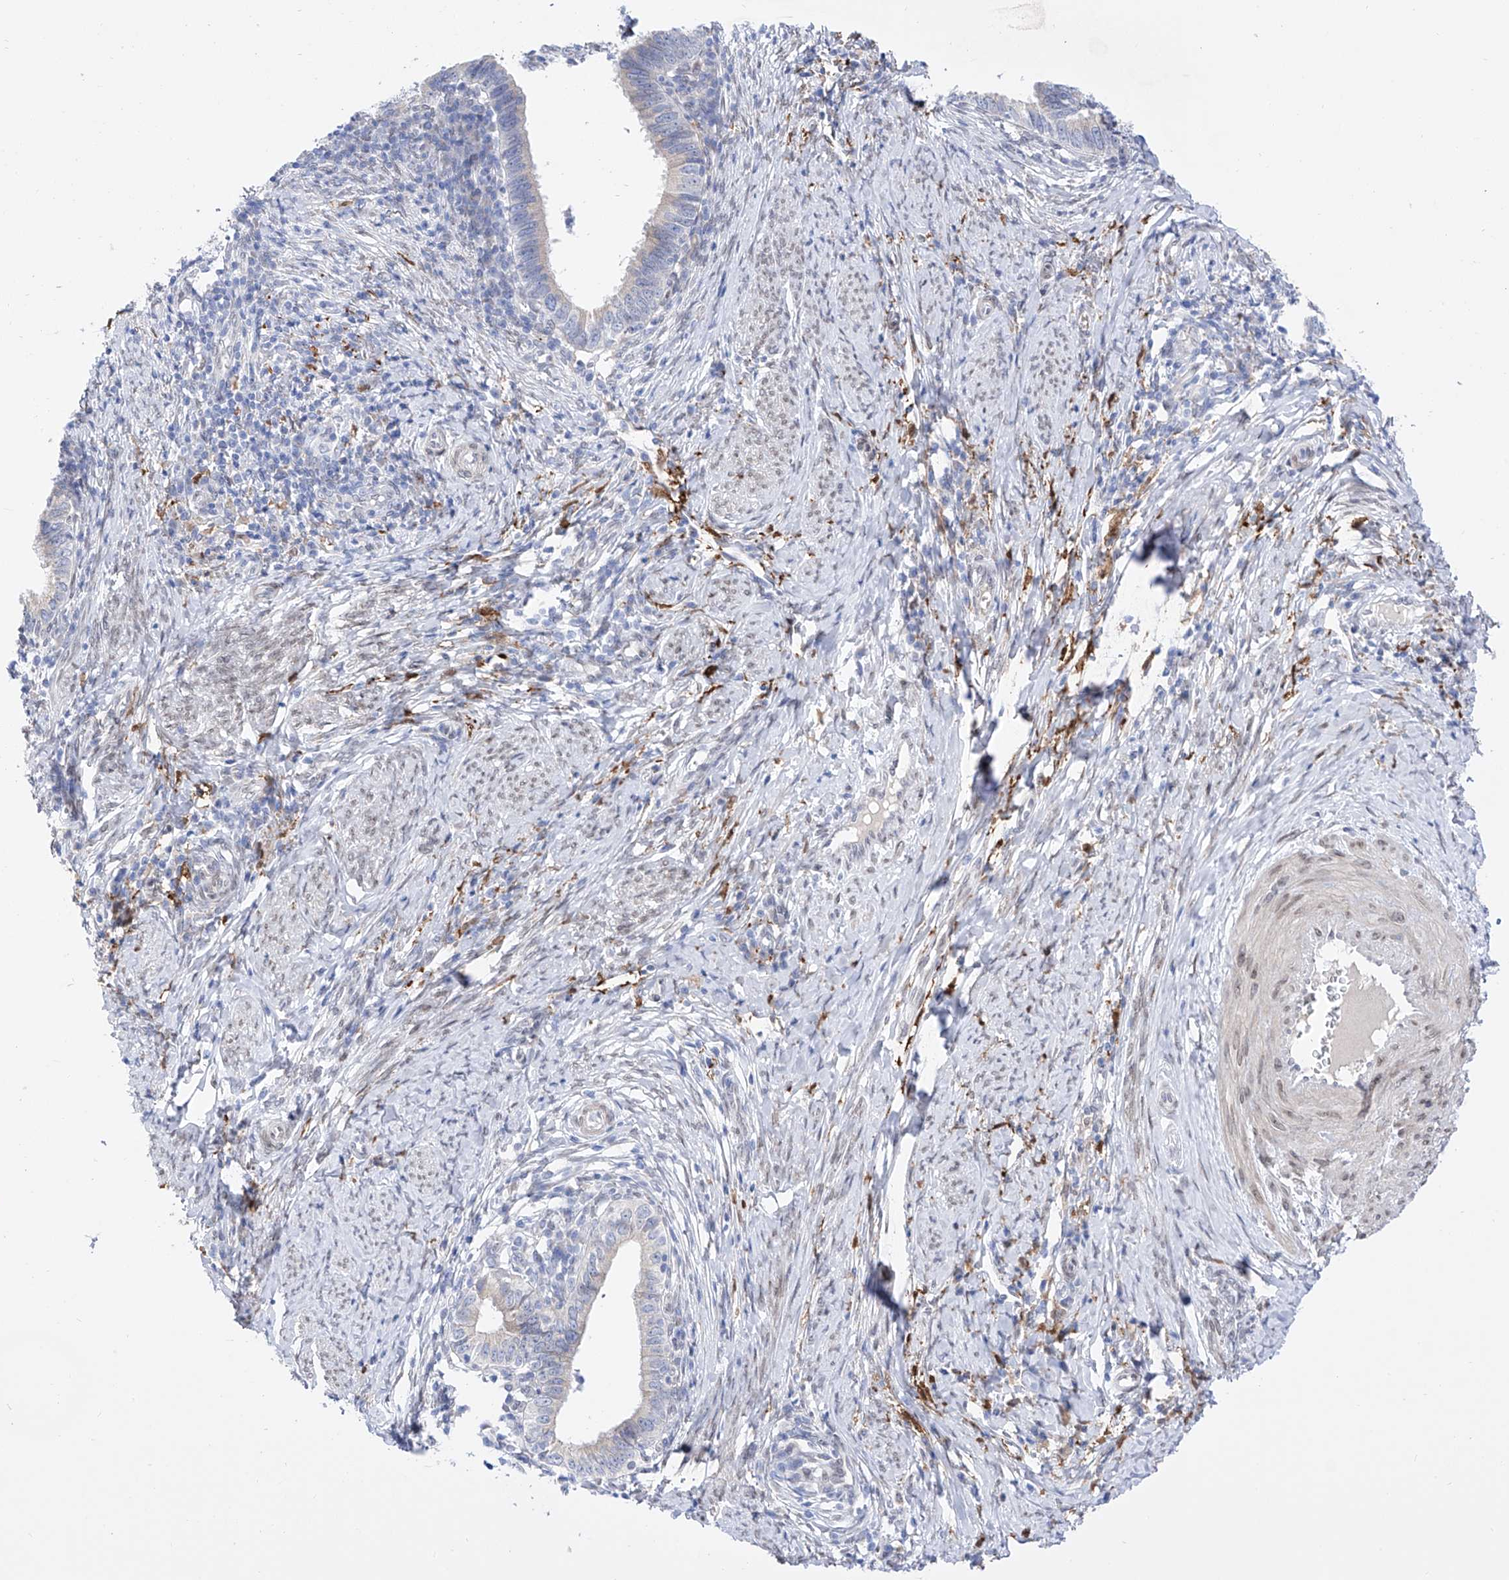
{"staining": {"intensity": "negative", "quantity": "none", "location": "none"}, "tissue": "cervical cancer", "cell_type": "Tumor cells", "image_type": "cancer", "snomed": [{"axis": "morphology", "description": "Adenocarcinoma, NOS"}, {"axis": "topography", "description": "Cervix"}], "caption": "There is no significant staining in tumor cells of cervical adenocarcinoma. (Stains: DAB (3,3'-diaminobenzidine) immunohistochemistry (IHC) with hematoxylin counter stain, Microscopy: brightfield microscopy at high magnification).", "gene": "LCLAT1", "patient": {"sex": "female", "age": 36}}